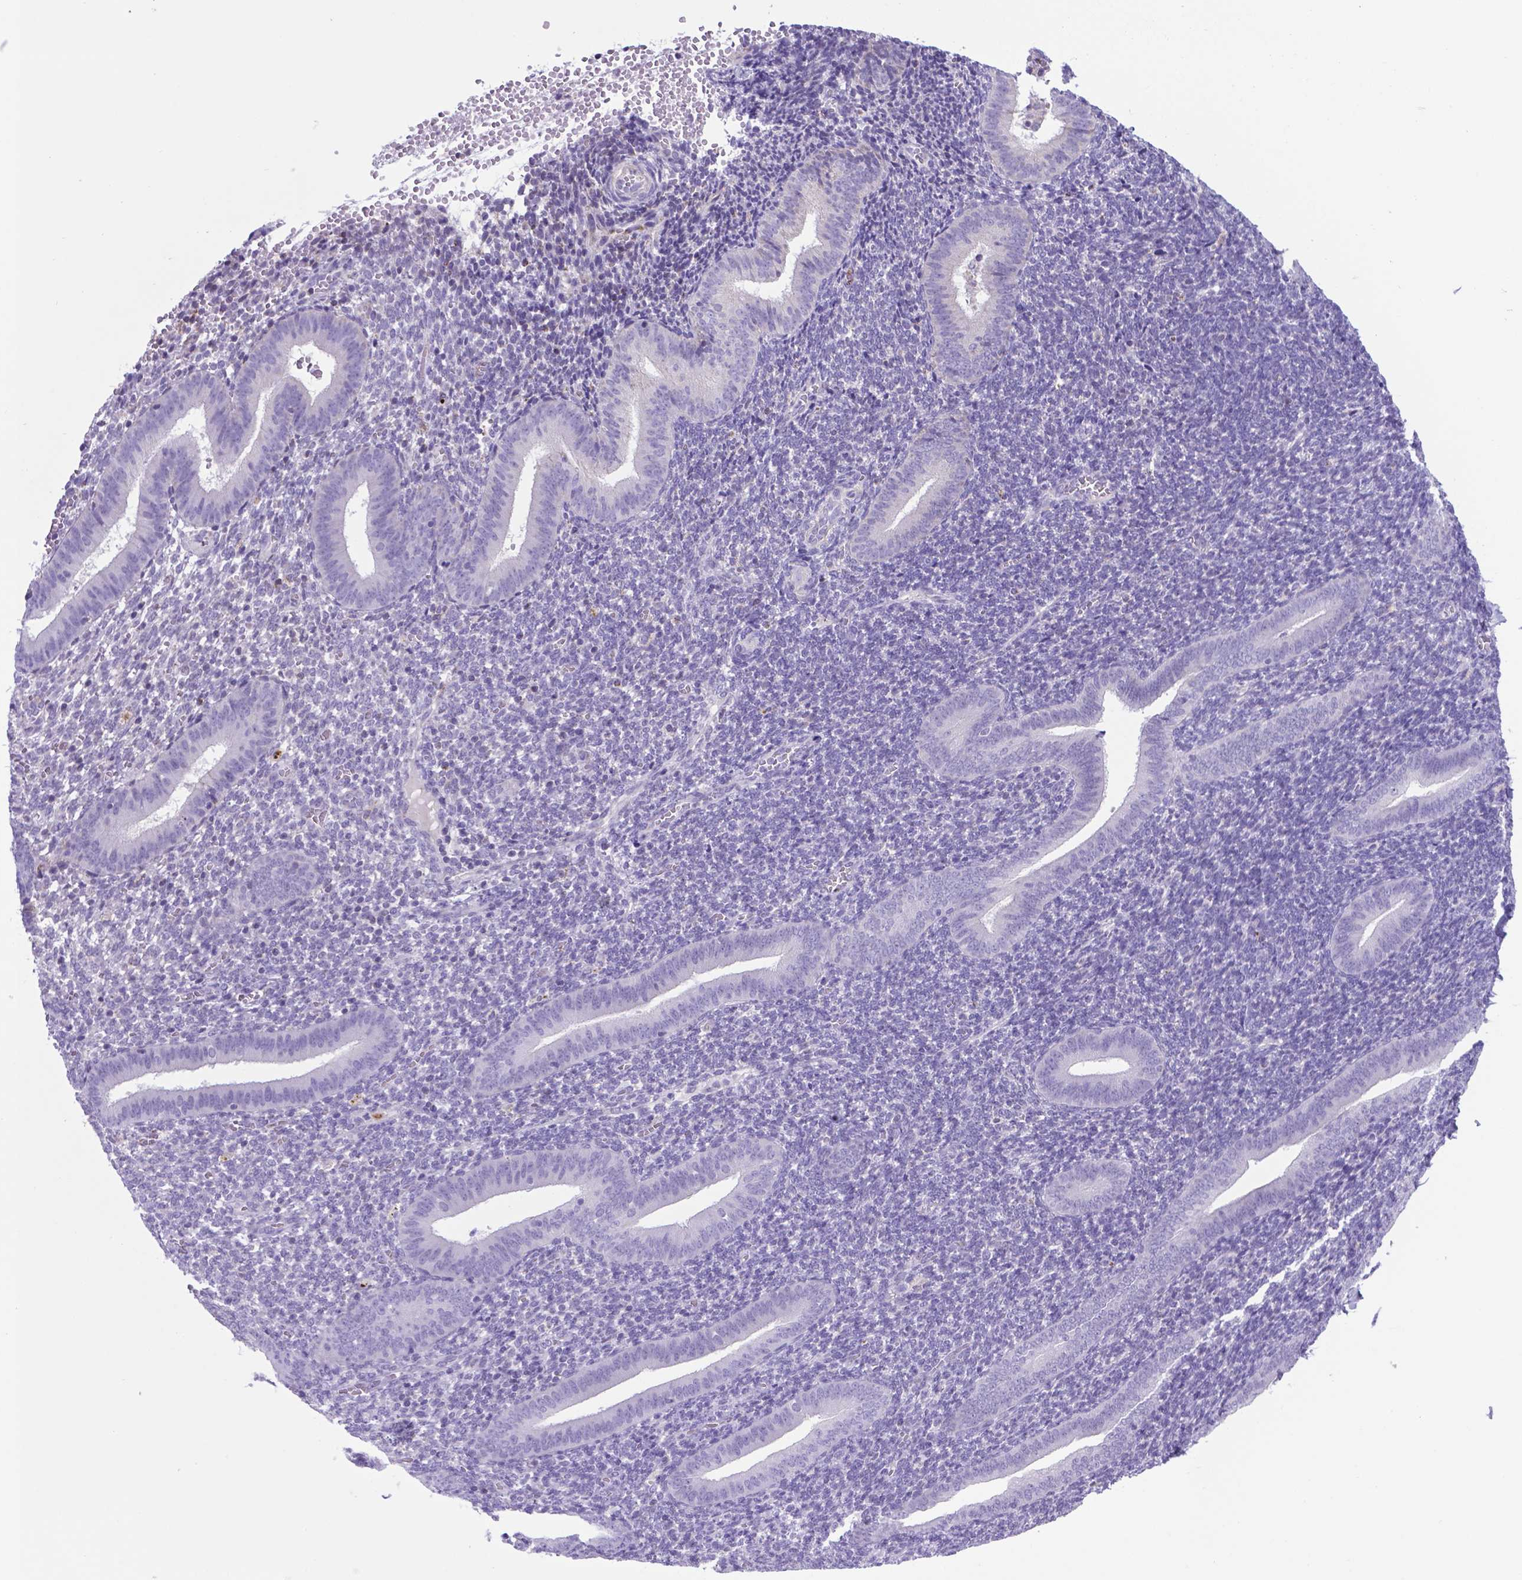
{"staining": {"intensity": "negative", "quantity": "none", "location": "none"}, "tissue": "endometrium", "cell_type": "Cells in endometrial stroma", "image_type": "normal", "snomed": [{"axis": "morphology", "description": "Normal tissue, NOS"}, {"axis": "topography", "description": "Endometrium"}], "caption": "Photomicrograph shows no significant protein positivity in cells in endometrial stroma of unremarkable endometrium.", "gene": "POU3F3", "patient": {"sex": "female", "age": 25}}